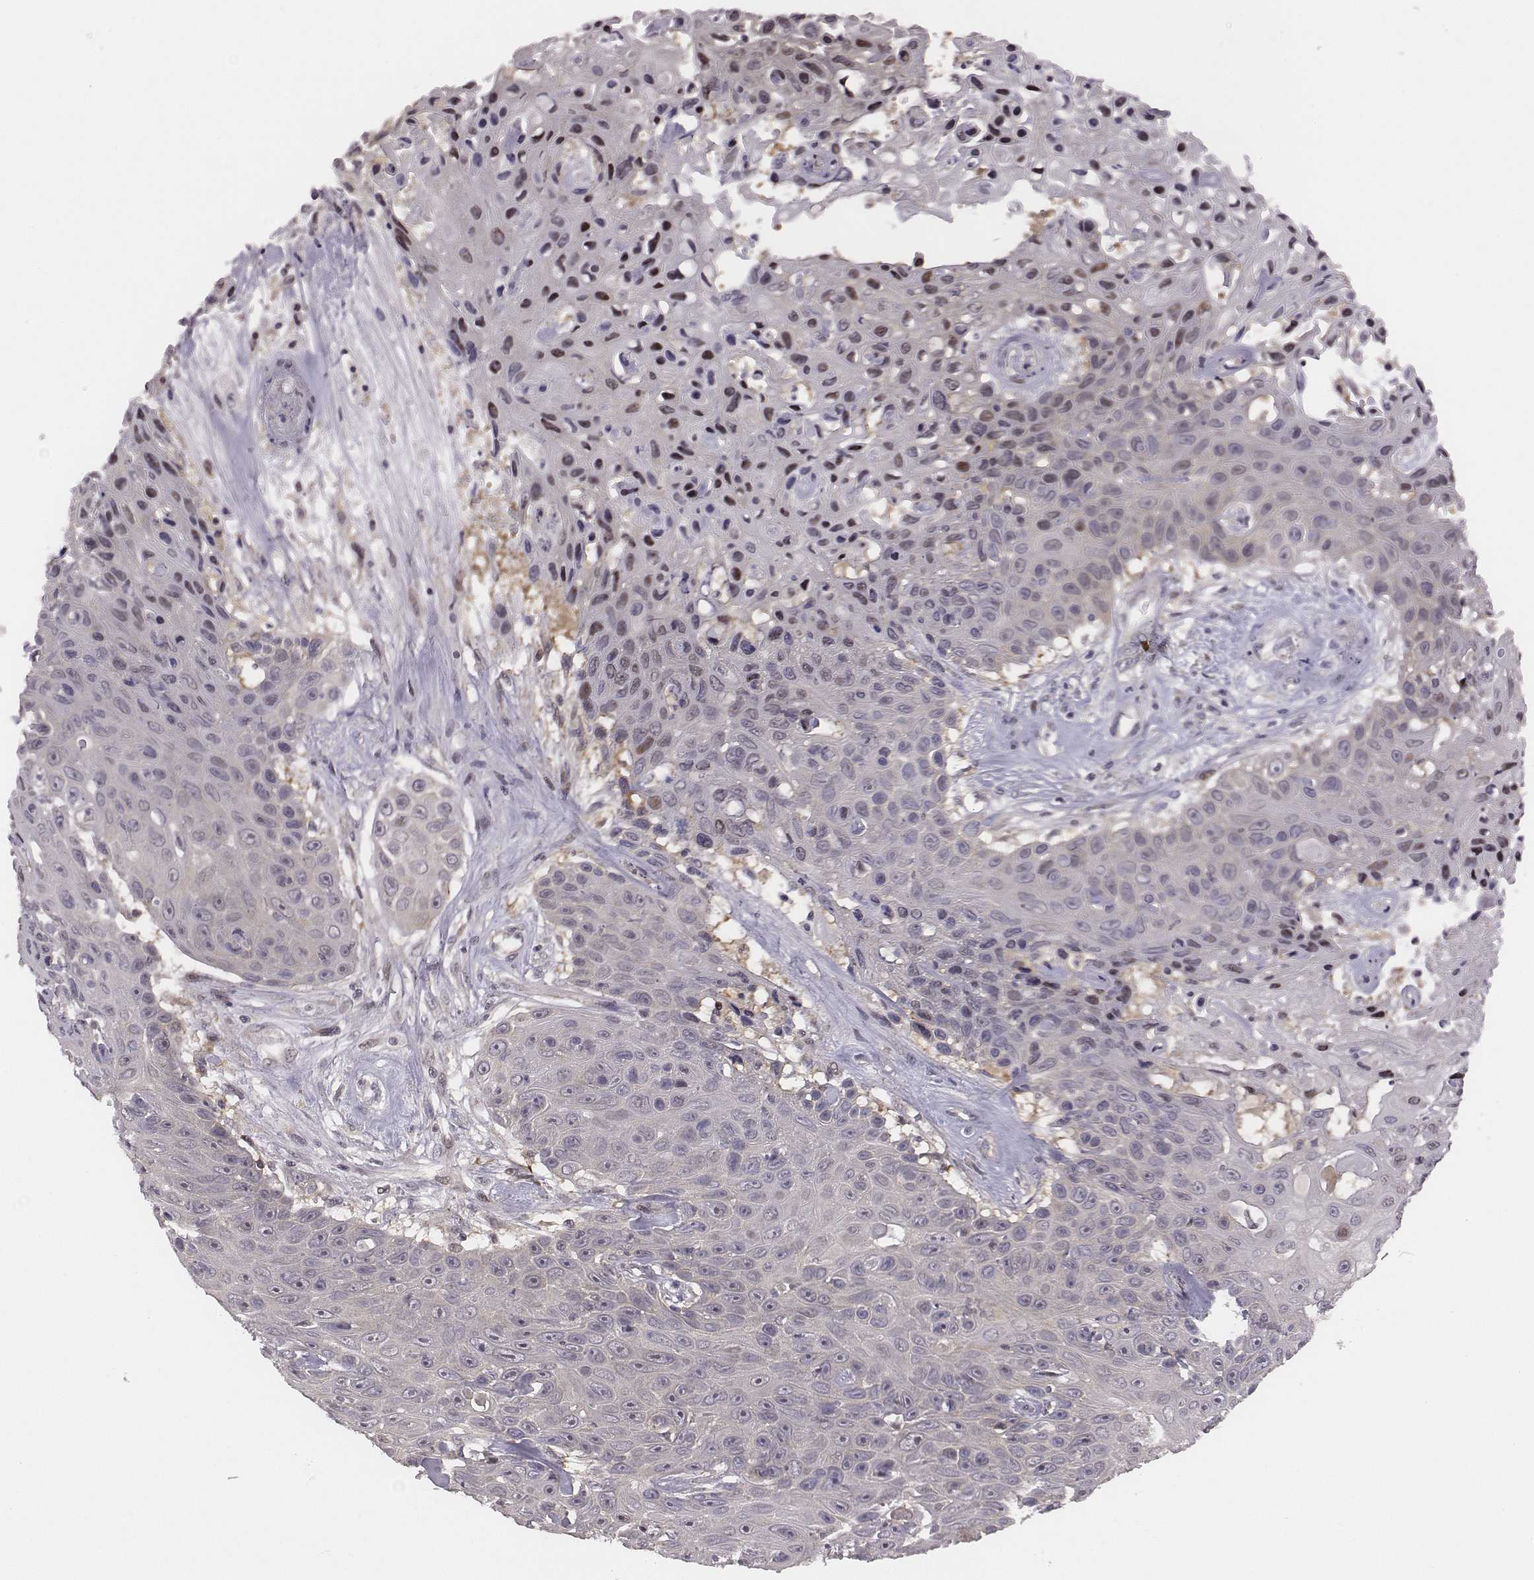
{"staining": {"intensity": "negative", "quantity": "none", "location": "none"}, "tissue": "skin cancer", "cell_type": "Tumor cells", "image_type": "cancer", "snomed": [{"axis": "morphology", "description": "Squamous cell carcinoma, NOS"}, {"axis": "topography", "description": "Skin"}], "caption": "IHC micrograph of human skin squamous cell carcinoma stained for a protein (brown), which shows no positivity in tumor cells. (Stains: DAB immunohistochemistry with hematoxylin counter stain, Microscopy: brightfield microscopy at high magnification).", "gene": "SMURF2", "patient": {"sex": "male", "age": 82}}